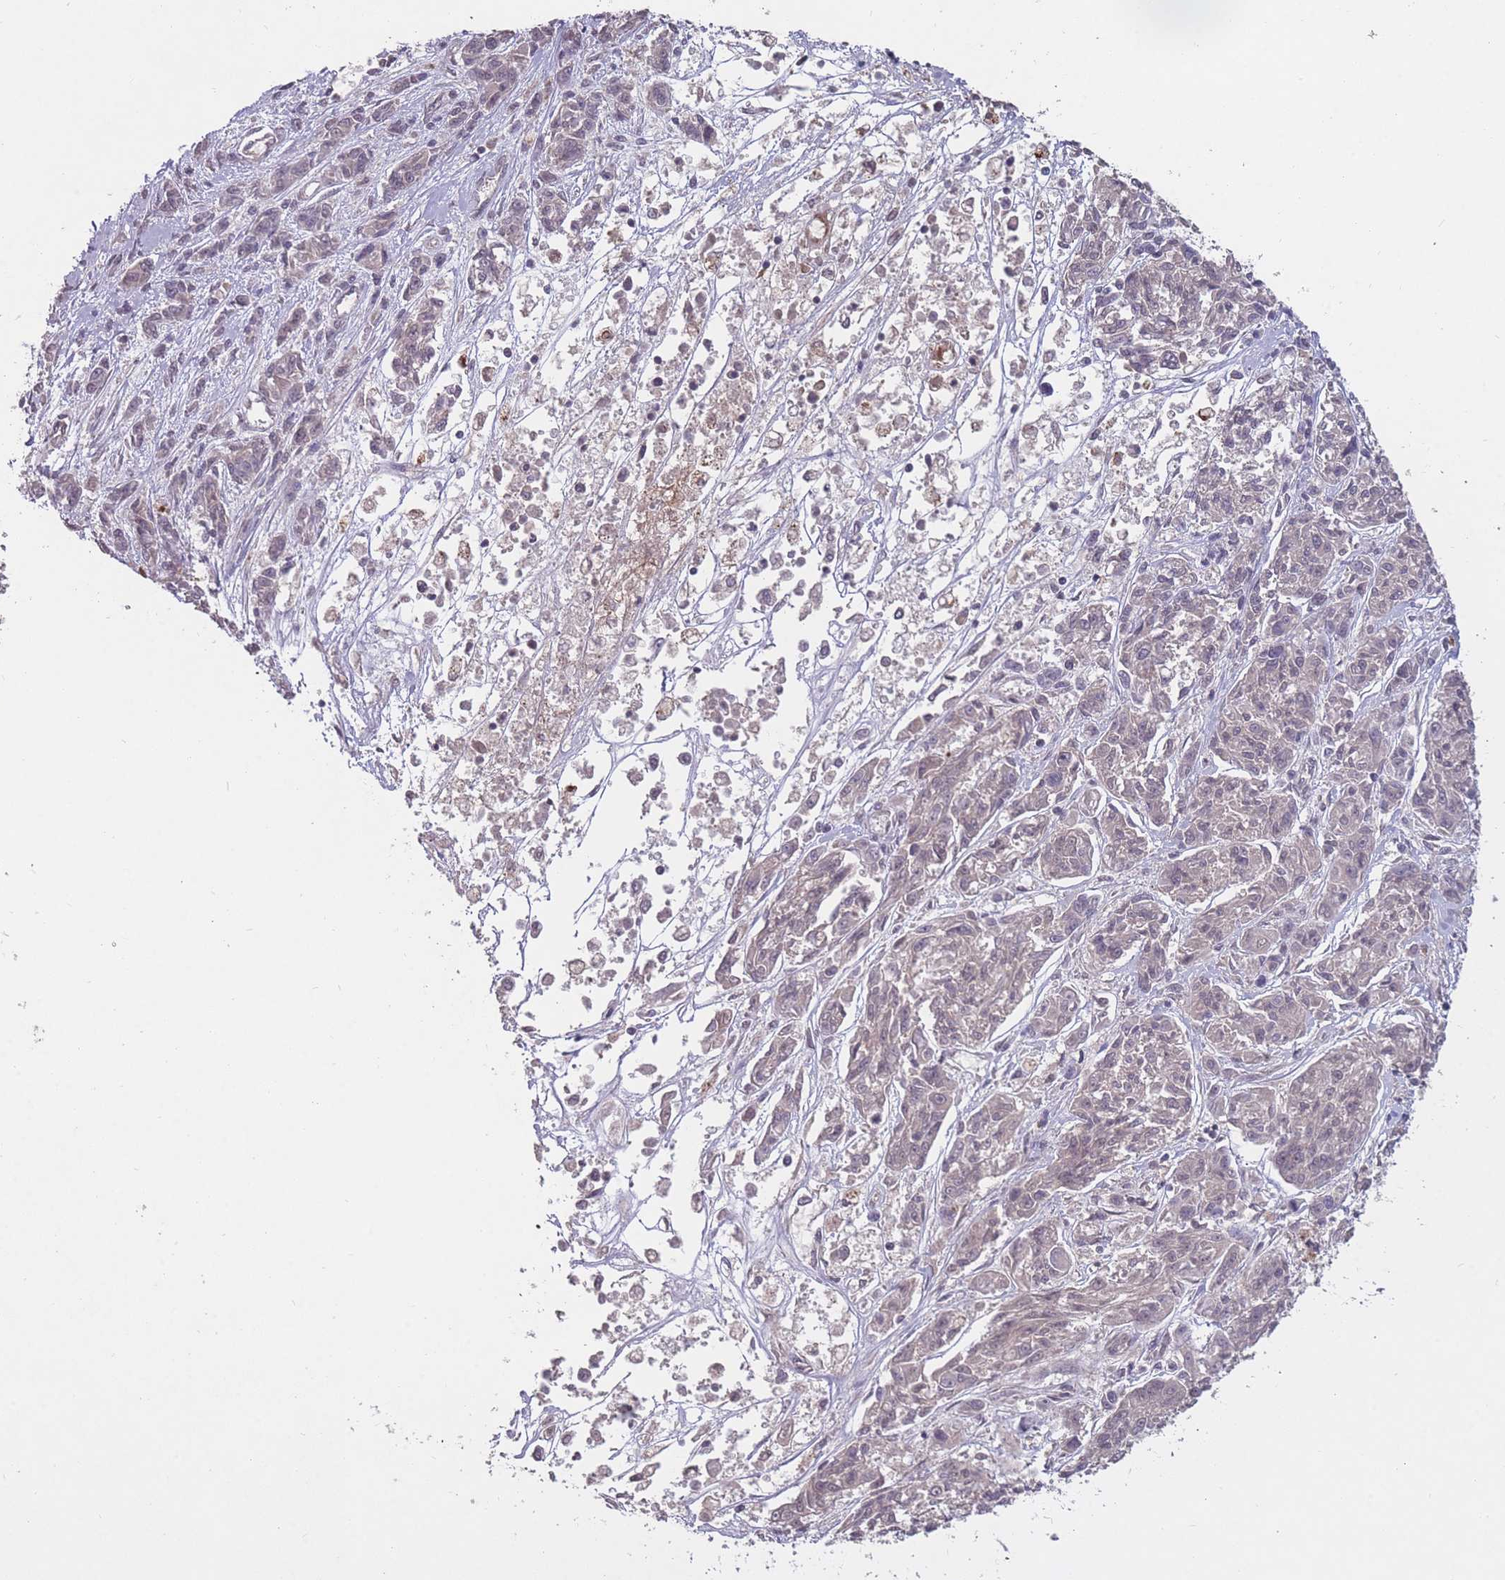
{"staining": {"intensity": "negative", "quantity": "none", "location": "none"}, "tissue": "melanoma", "cell_type": "Tumor cells", "image_type": "cancer", "snomed": [{"axis": "morphology", "description": "Malignant melanoma, NOS"}, {"axis": "topography", "description": "Skin"}], "caption": "Tumor cells are negative for brown protein staining in malignant melanoma.", "gene": "ADCYAP1R1", "patient": {"sex": "male", "age": 53}}